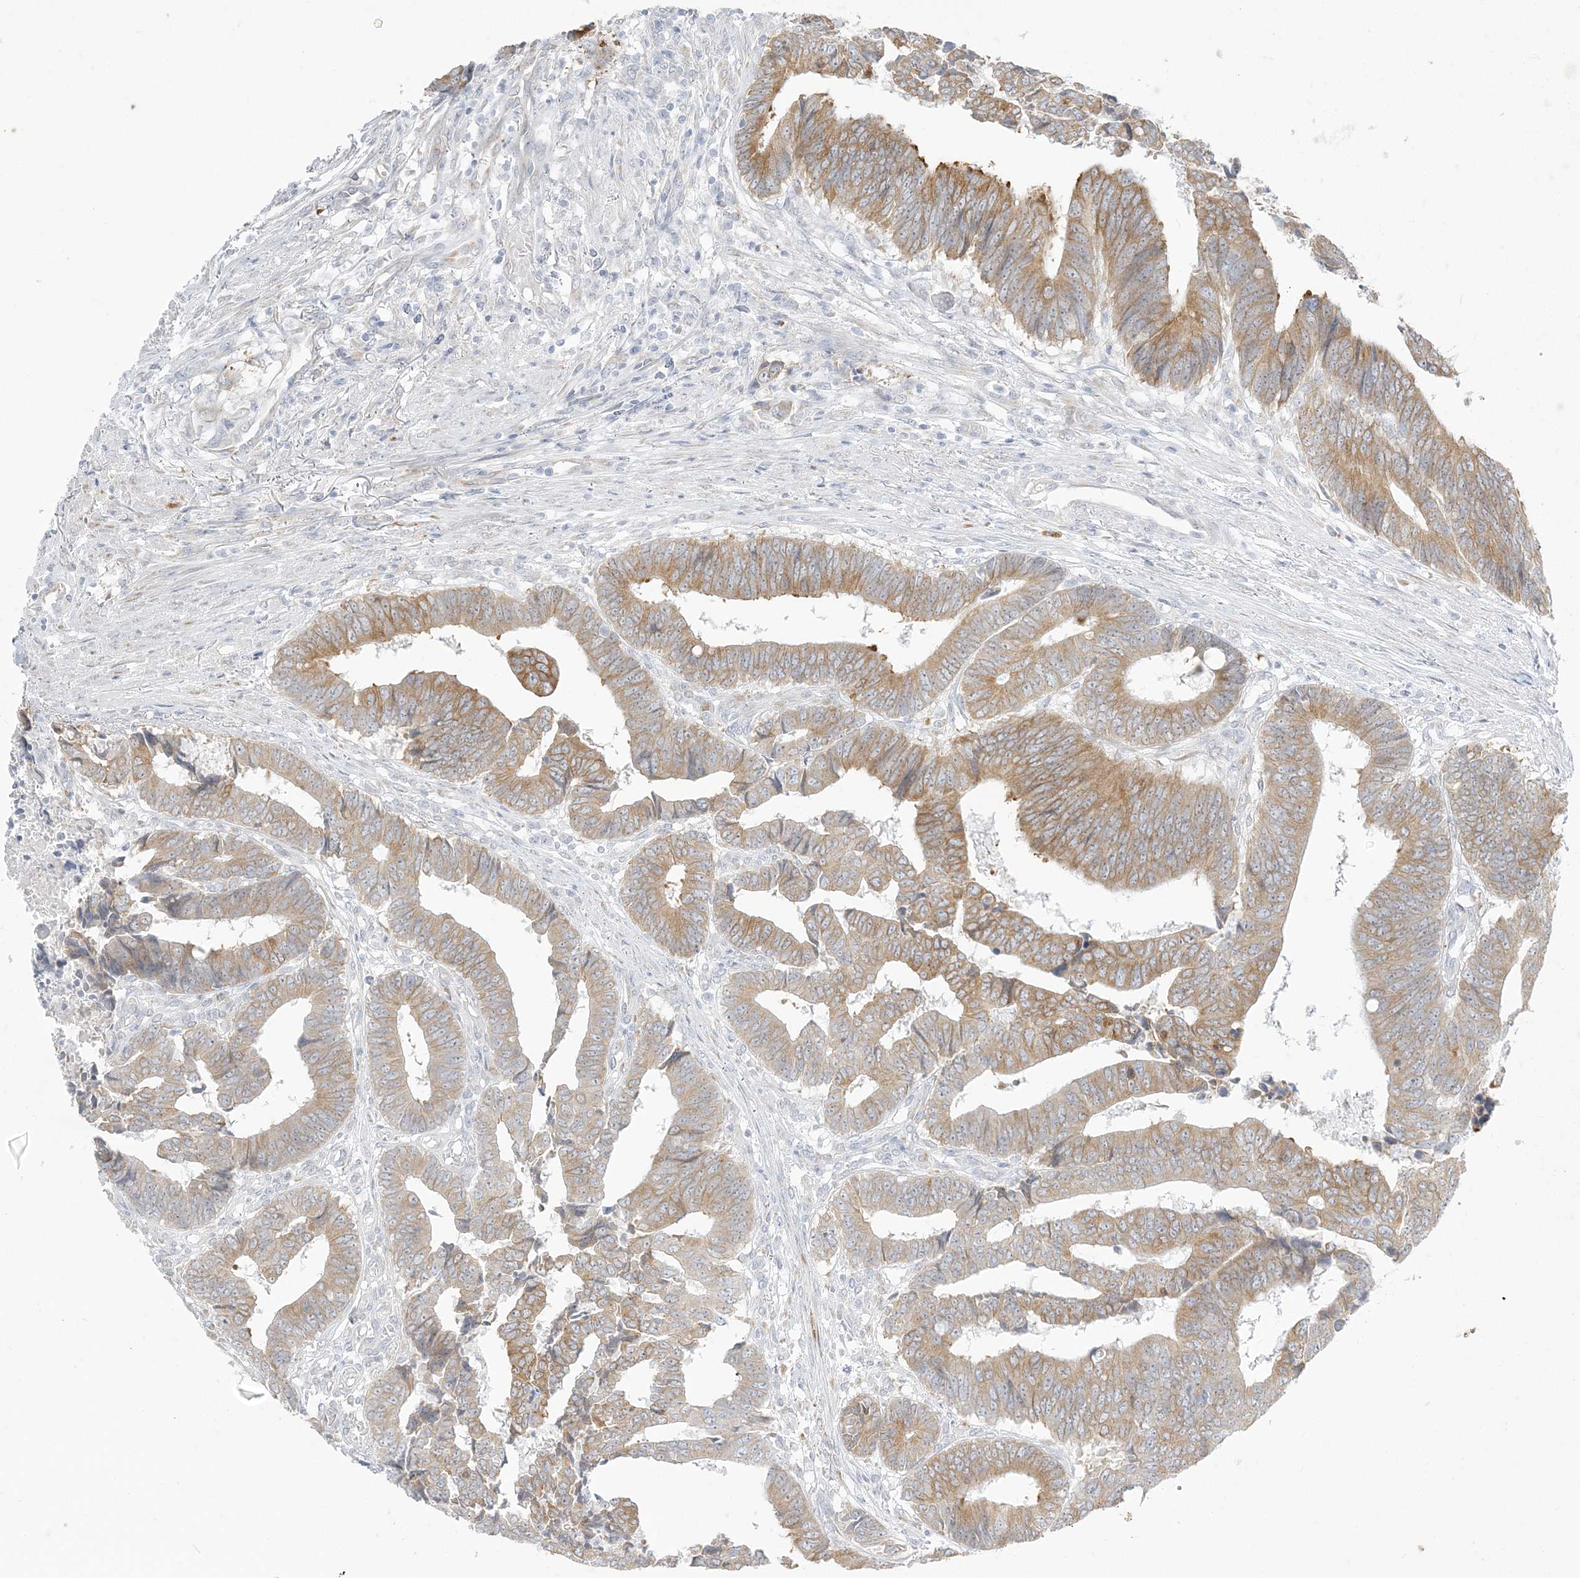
{"staining": {"intensity": "moderate", "quantity": "25%-75%", "location": "cytoplasmic/membranous"}, "tissue": "colorectal cancer", "cell_type": "Tumor cells", "image_type": "cancer", "snomed": [{"axis": "morphology", "description": "Adenocarcinoma, NOS"}, {"axis": "topography", "description": "Rectum"}], "caption": "Colorectal cancer stained with DAB (3,3'-diaminobenzidine) immunohistochemistry displays medium levels of moderate cytoplasmic/membranous positivity in approximately 25%-75% of tumor cells.", "gene": "ZC3H6", "patient": {"sex": "male", "age": 84}}